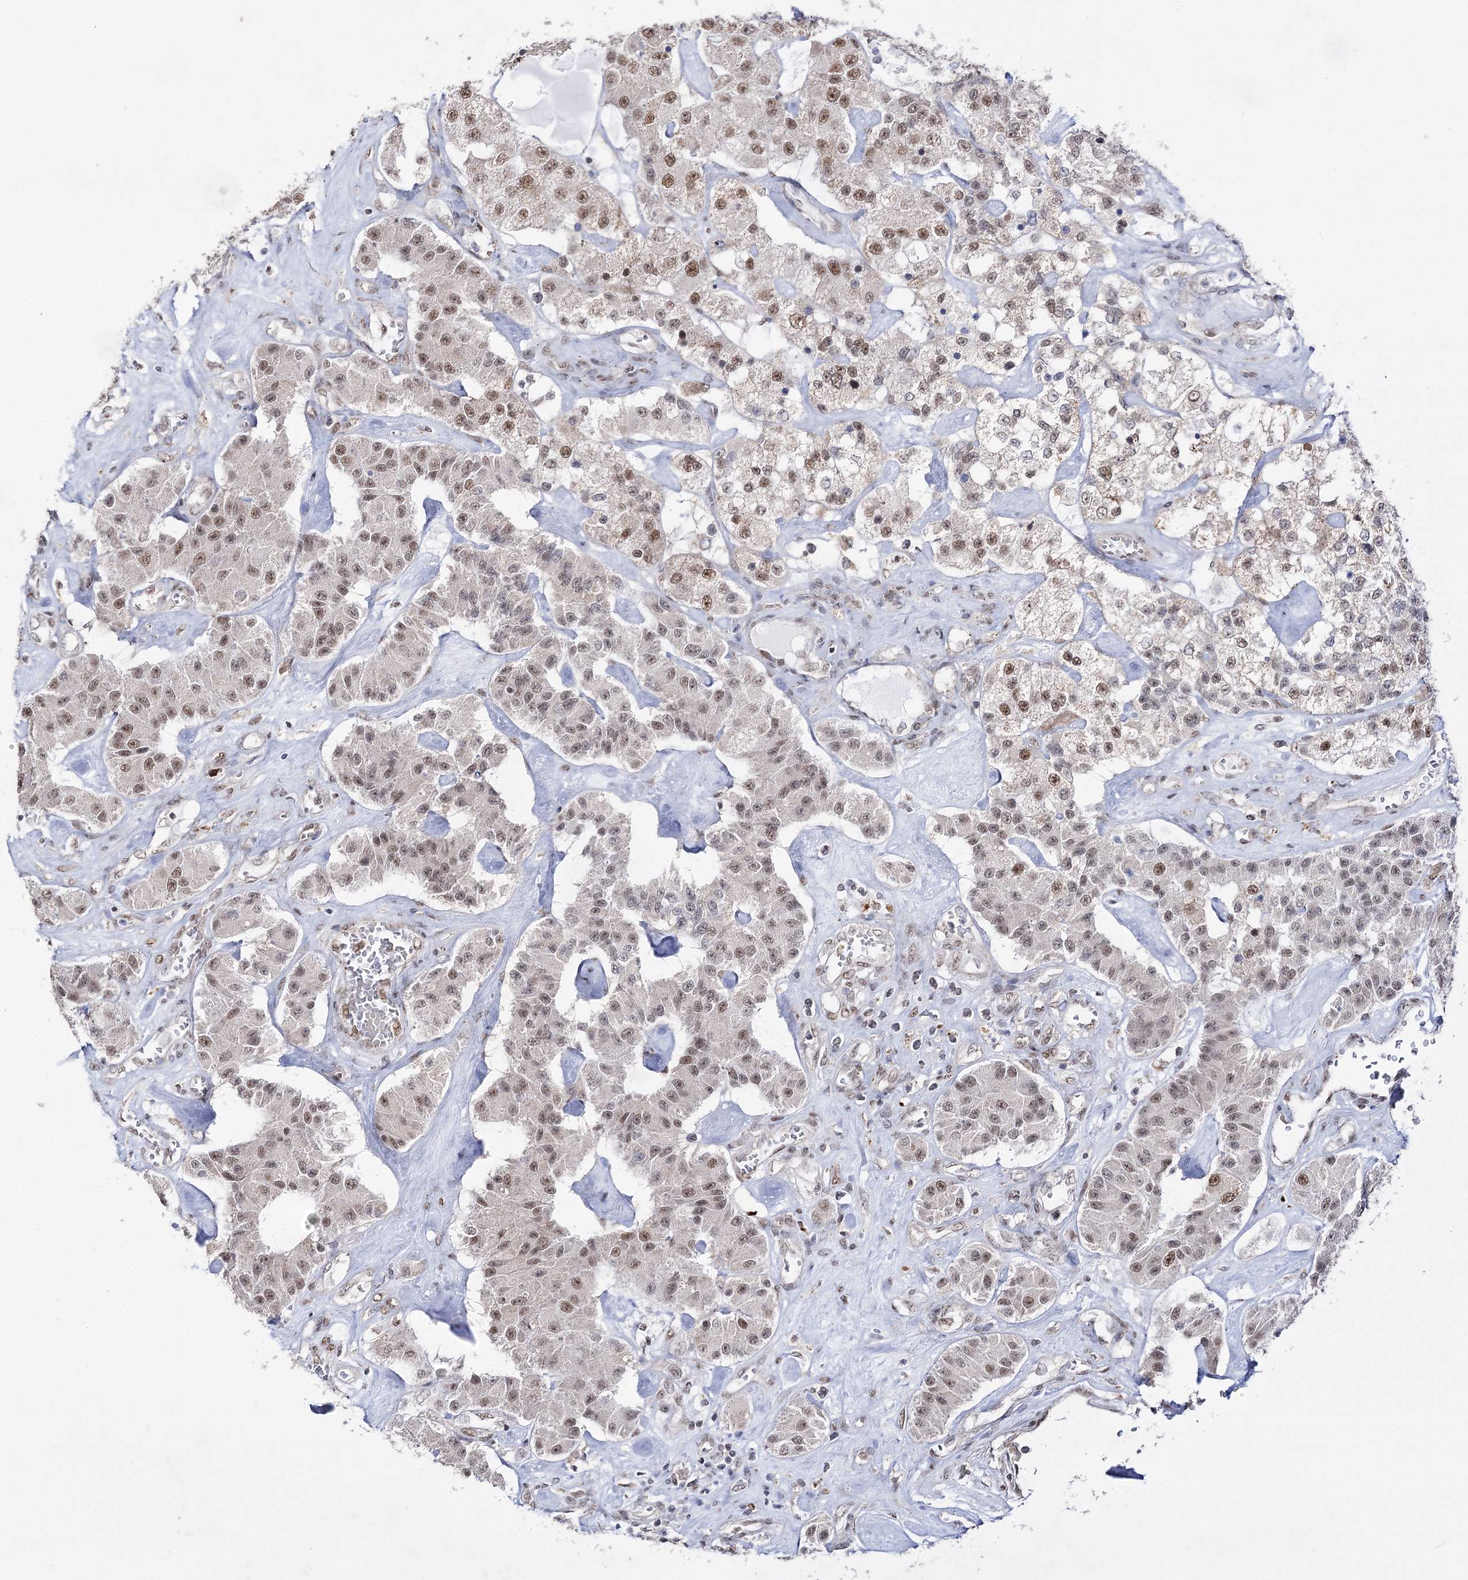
{"staining": {"intensity": "moderate", "quantity": ">75%", "location": "nuclear"}, "tissue": "carcinoid", "cell_type": "Tumor cells", "image_type": "cancer", "snomed": [{"axis": "morphology", "description": "Carcinoid, malignant, NOS"}, {"axis": "topography", "description": "Pancreas"}], "caption": "Malignant carcinoid was stained to show a protein in brown. There is medium levels of moderate nuclear expression in approximately >75% of tumor cells. Ihc stains the protein of interest in brown and the nuclei are stained blue.", "gene": "VGLL4", "patient": {"sex": "male", "age": 41}}